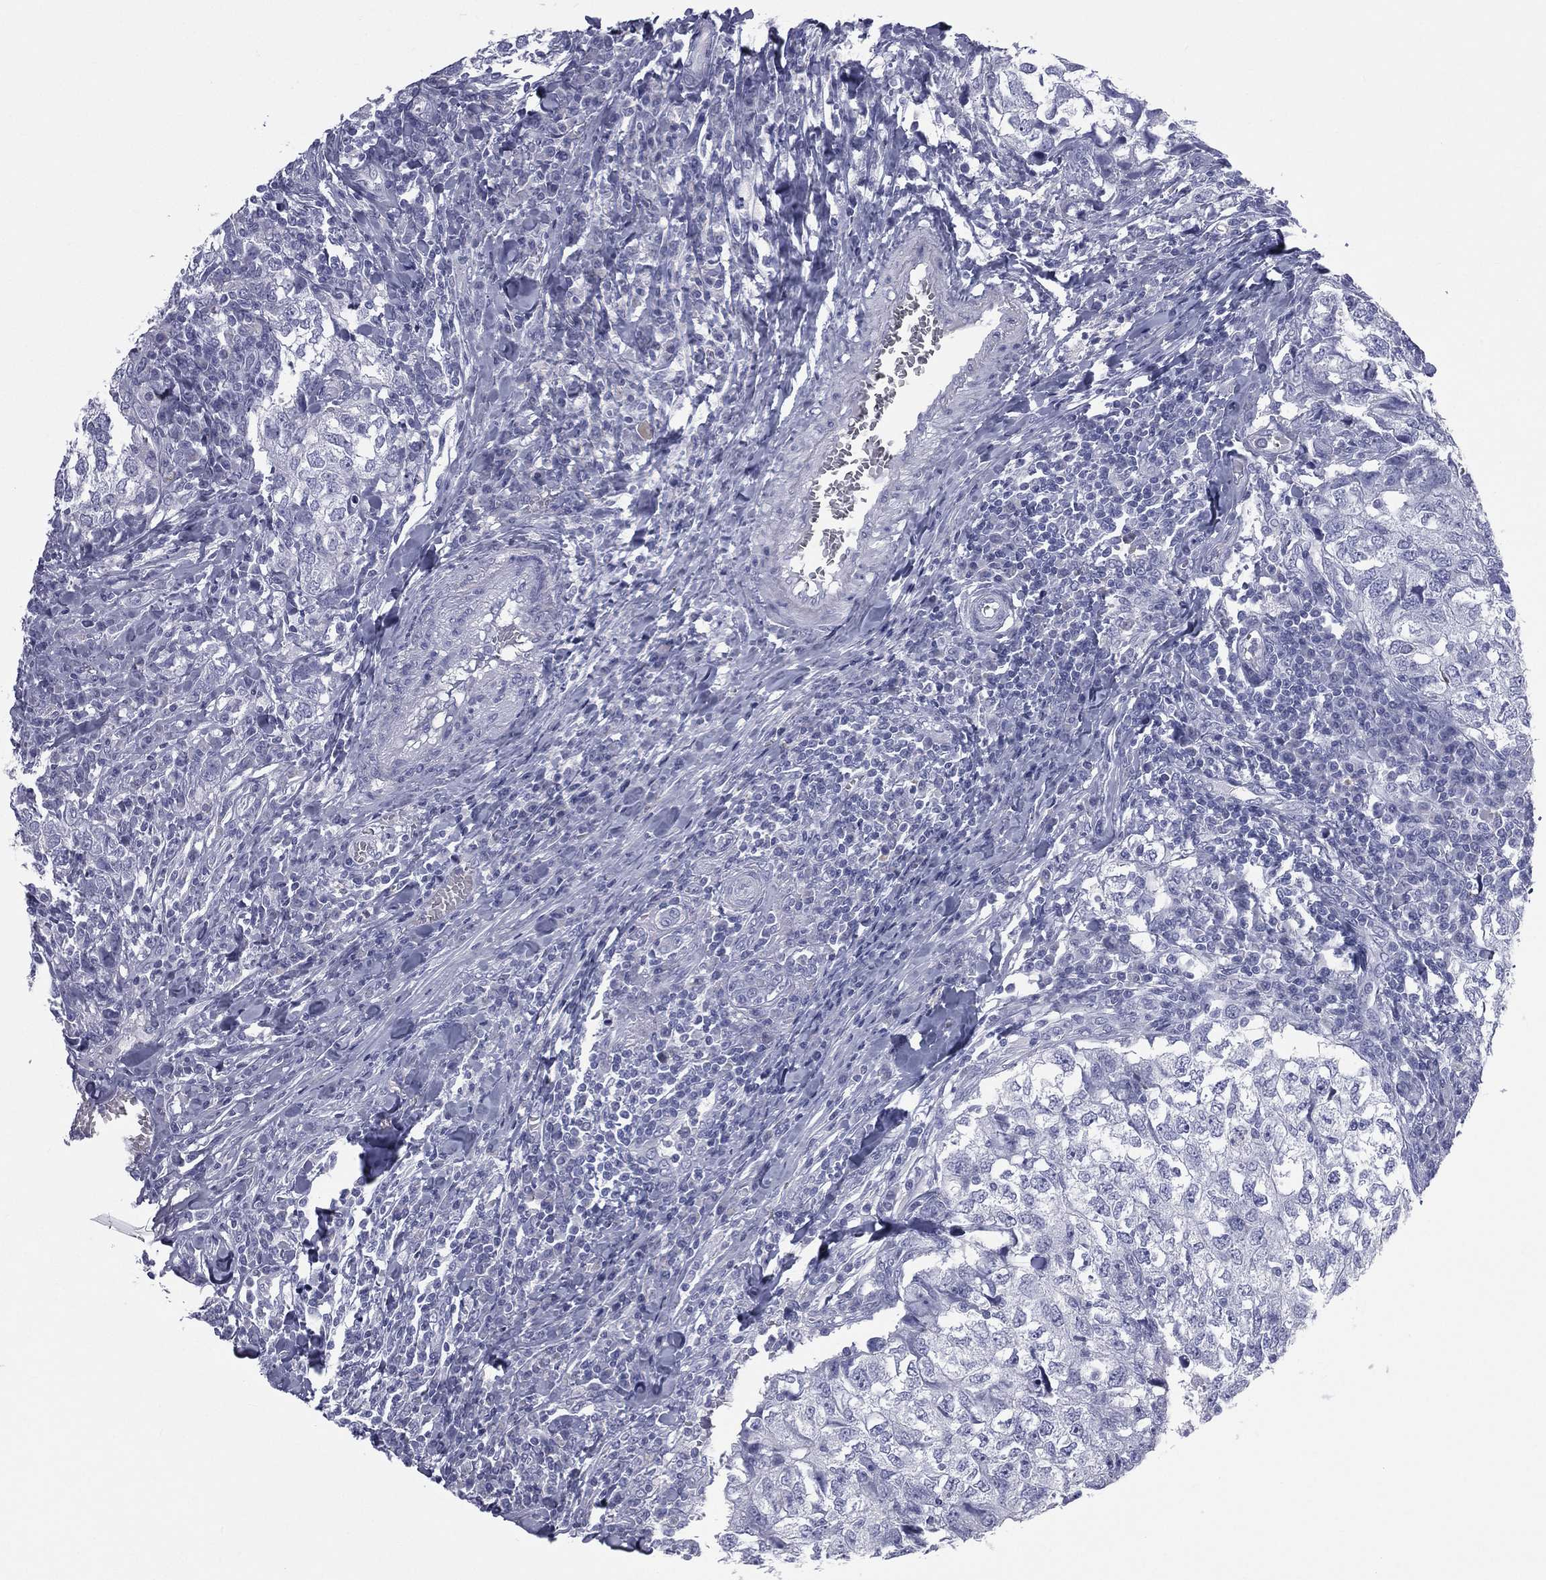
{"staining": {"intensity": "negative", "quantity": "none", "location": "none"}, "tissue": "breast cancer", "cell_type": "Tumor cells", "image_type": "cancer", "snomed": [{"axis": "morphology", "description": "Duct carcinoma"}, {"axis": "topography", "description": "Breast"}], "caption": "This is an immunohistochemistry micrograph of breast cancer (intraductal carcinoma). There is no positivity in tumor cells.", "gene": "MLN", "patient": {"sex": "female", "age": 30}}